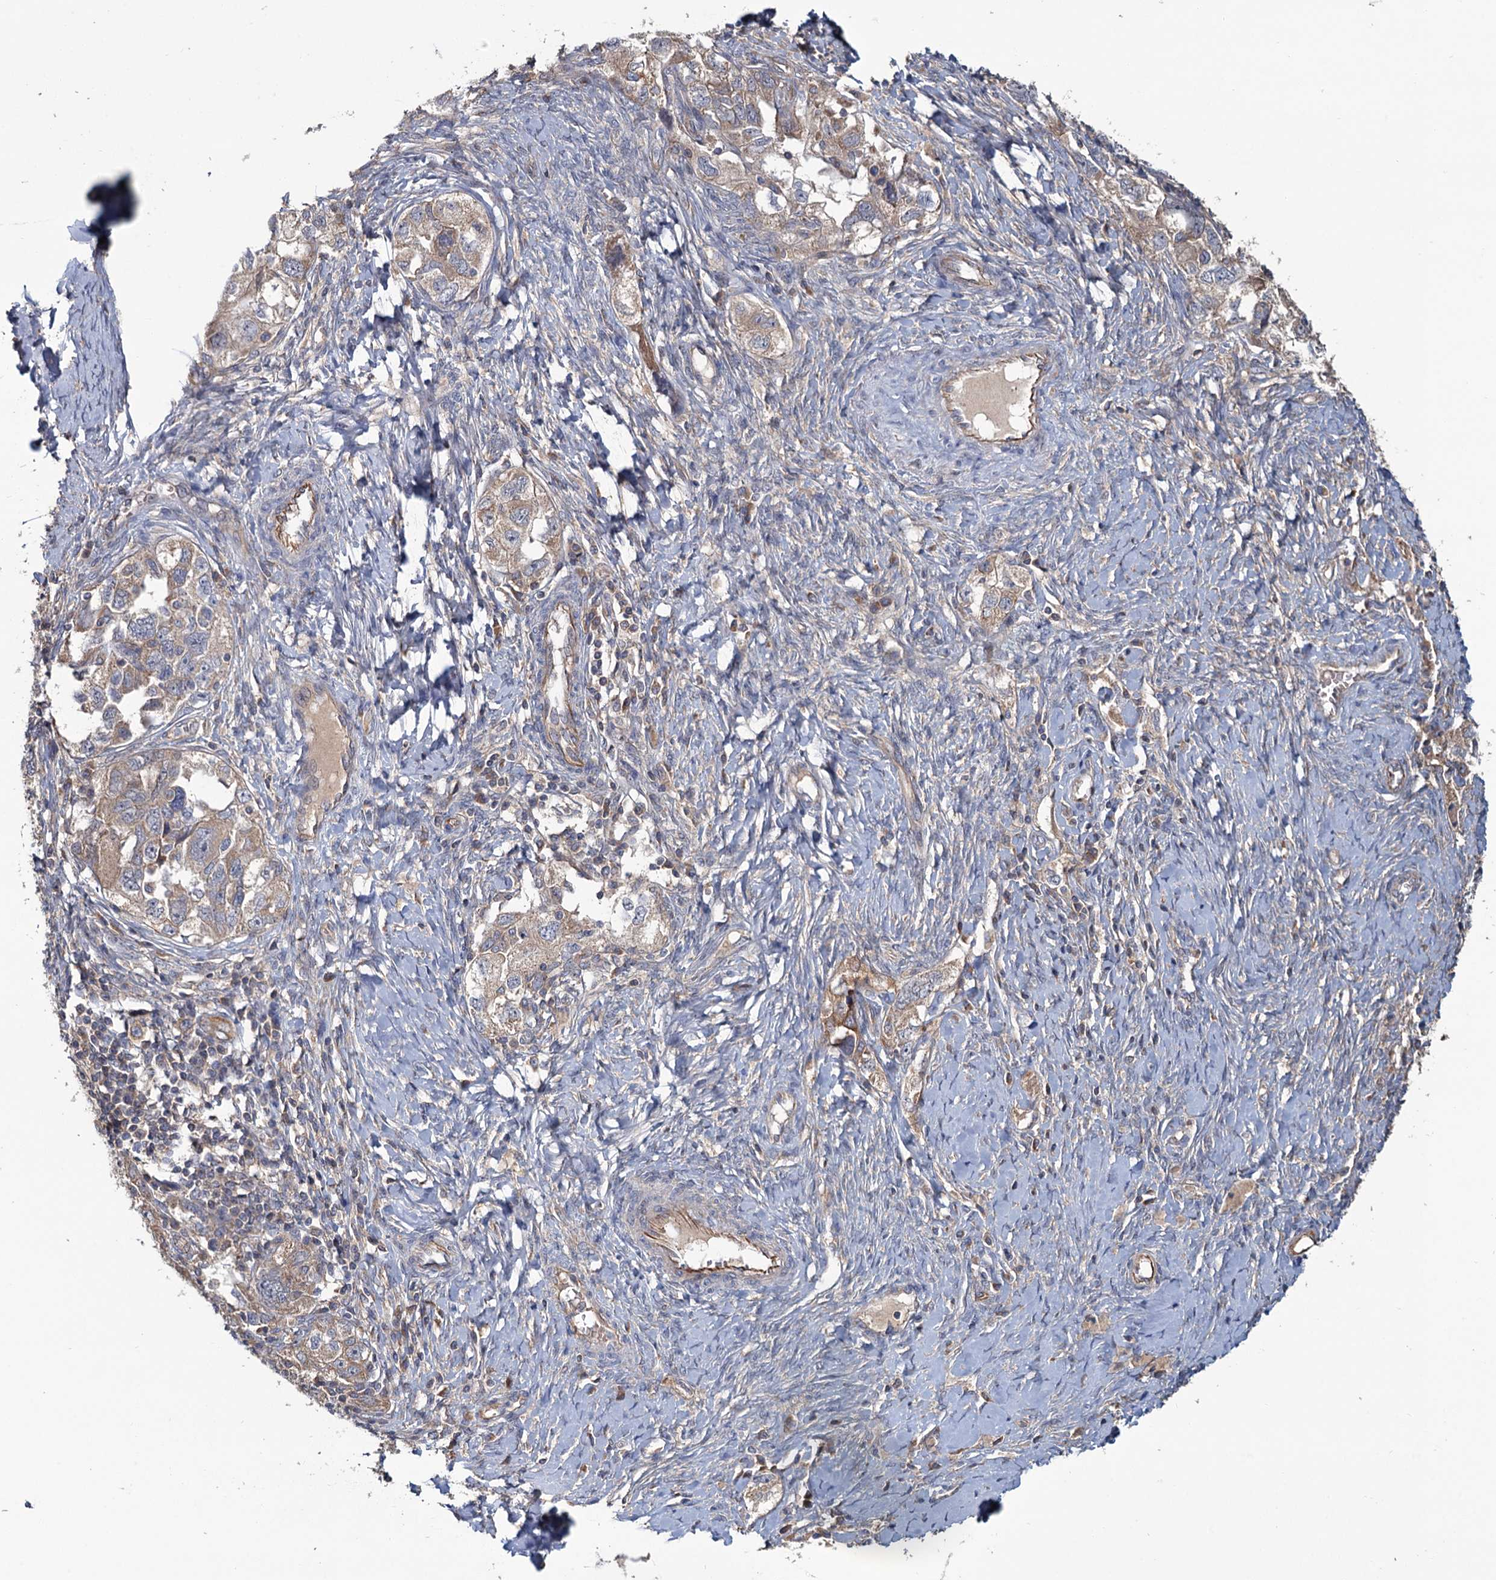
{"staining": {"intensity": "weak", "quantity": "<25%", "location": "cytoplasmic/membranous"}, "tissue": "ovarian cancer", "cell_type": "Tumor cells", "image_type": "cancer", "snomed": [{"axis": "morphology", "description": "Carcinoma, NOS"}, {"axis": "morphology", "description": "Cystadenocarcinoma, serous, NOS"}, {"axis": "topography", "description": "Ovary"}], "caption": "Tumor cells are negative for protein expression in human ovarian cancer.", "gene": "MTRR", "patient": {"sex": "female", "age": 69}}